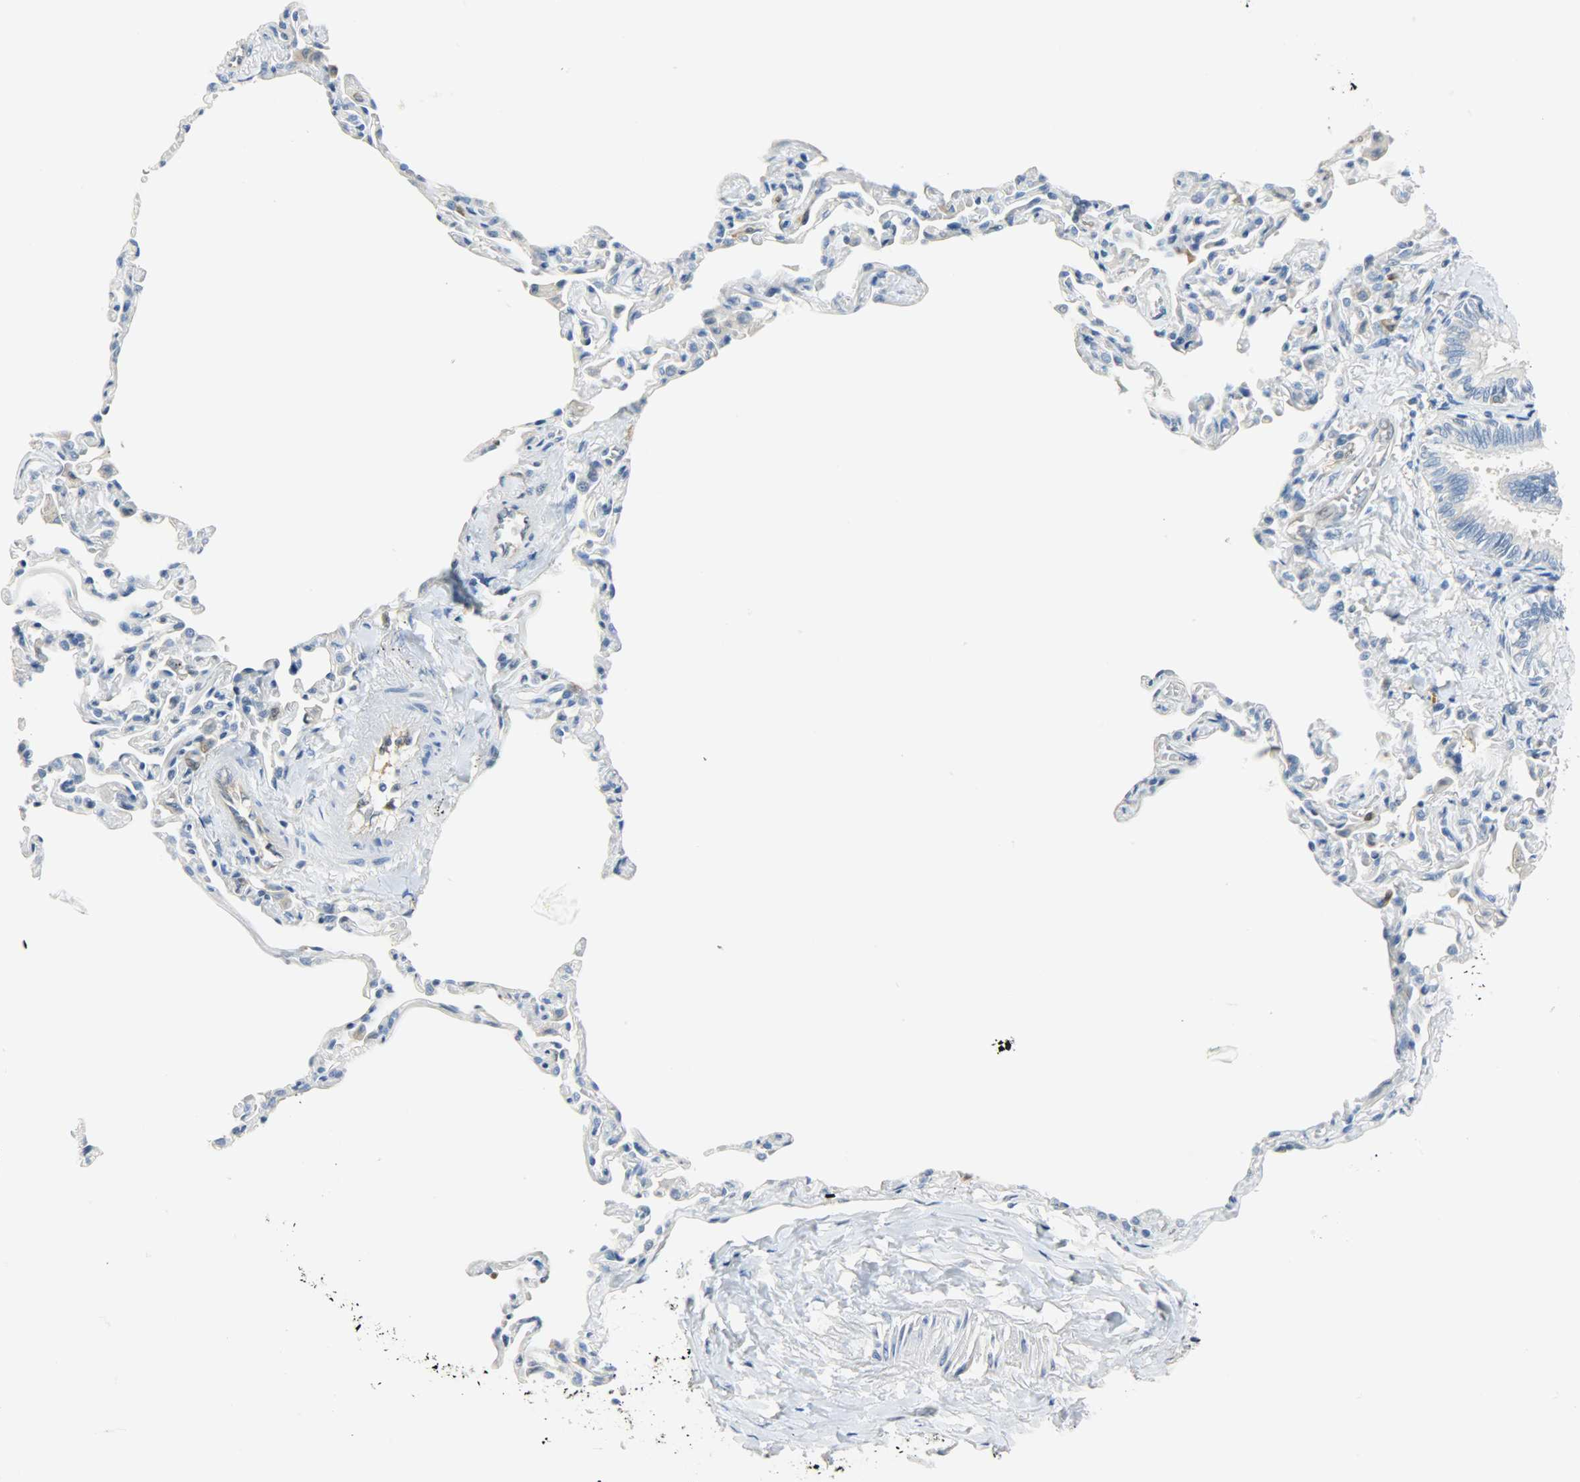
{"staining": {"intensity": "negative", "quantity": "none", "location": "none"}, "tissue": "bronchus", "cell_type": "Respiratory epithelial cells", "image_type": "normal", "snomed": [{"axis": "morphology", "description": "Normal tissue, NOS"}, {"axis": "topography", "description": "Lung"}], "caption": "IHC image of normal bronchus: human bronchus stained with DAB (3,3'-diaminobenzidine) reveals no significant protein staining in respiratory epithelial cells.", "gene": "EIF4EBP1", "patient": {"sex": "male", "age": 64}}